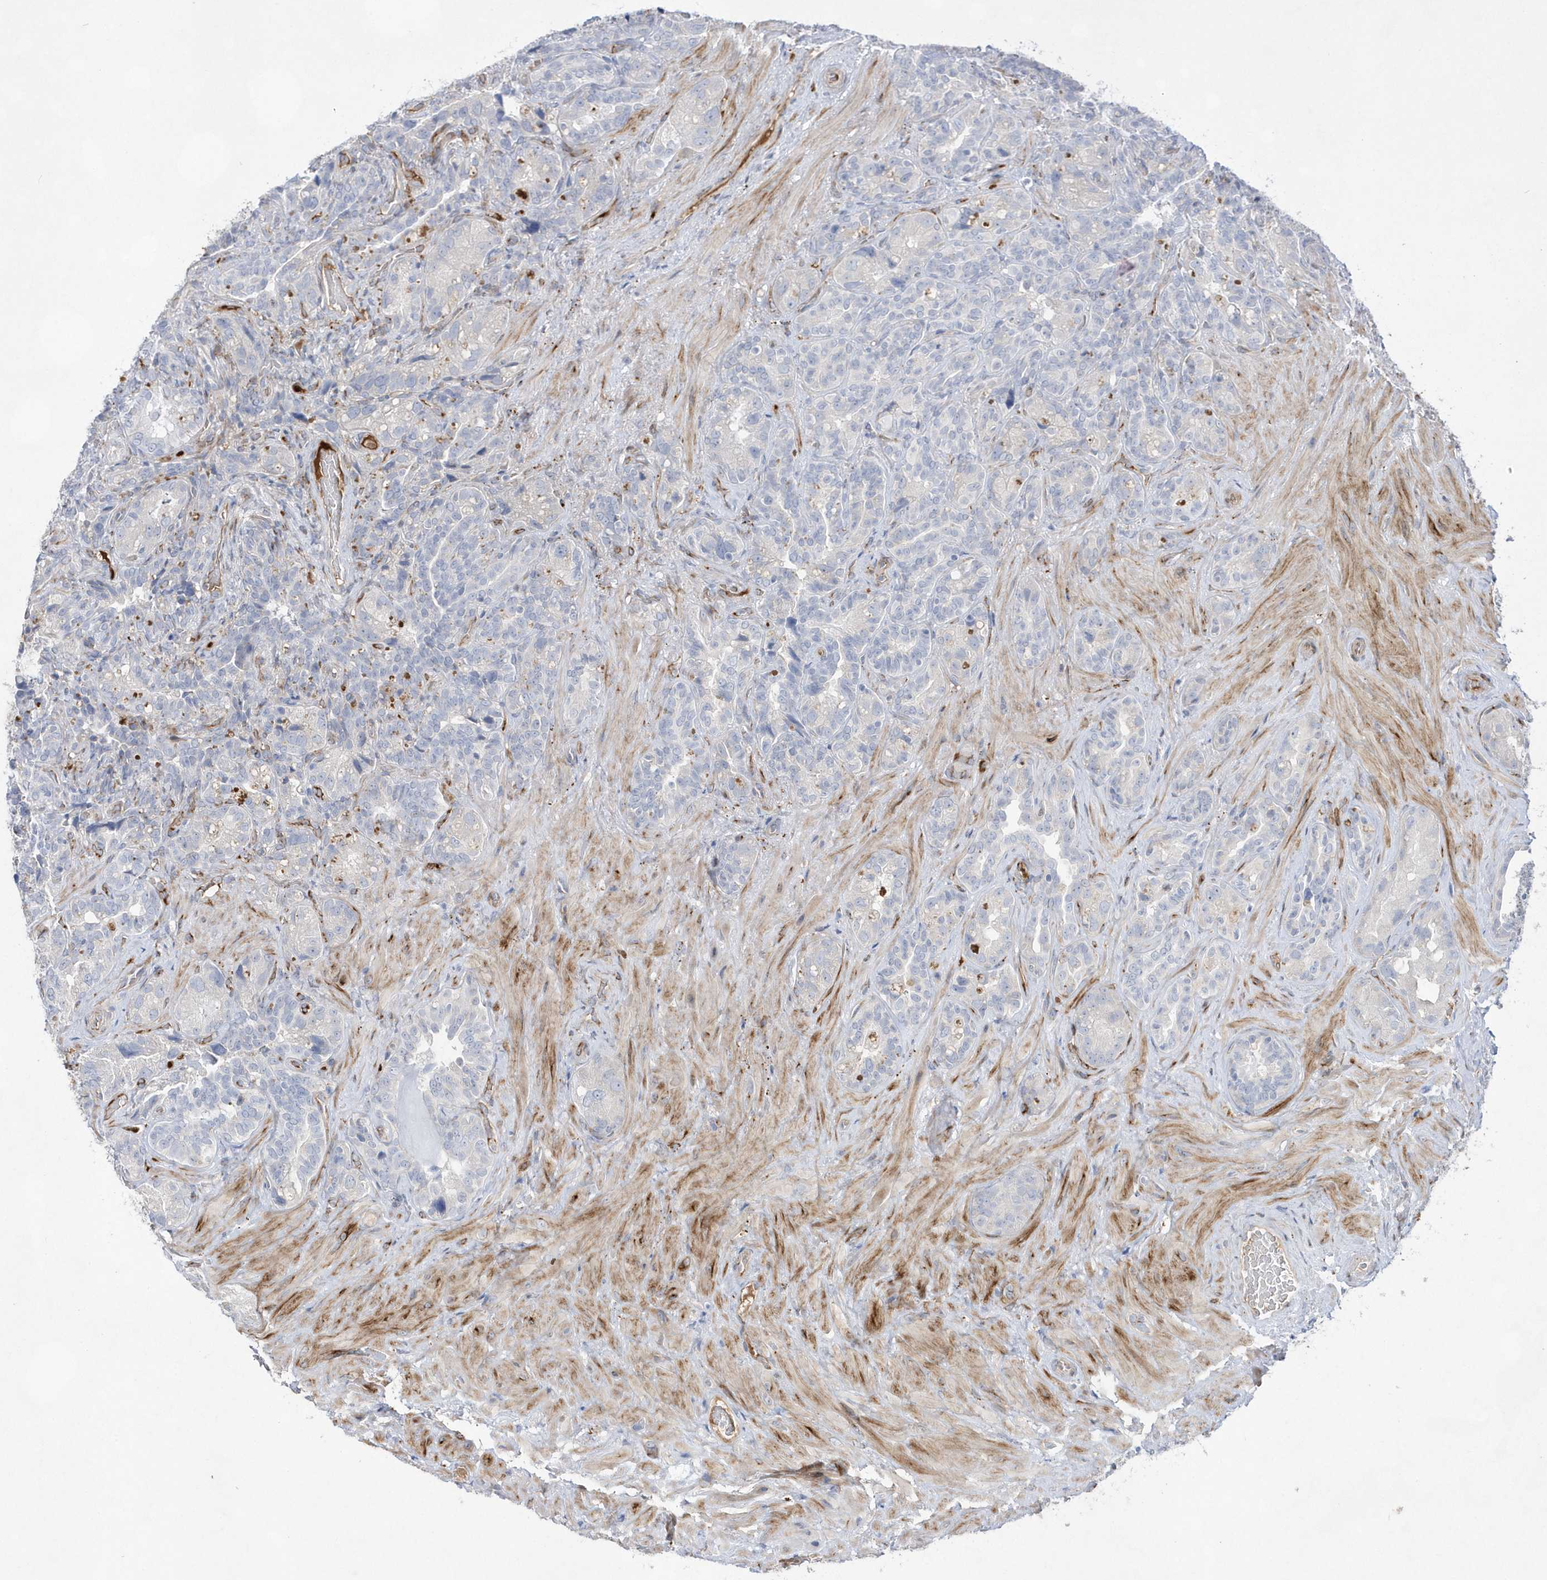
{"staining": {"intensity": "negative", "quantity": "none", "location": "none"}, "tissue": "seminal vesicle", "cell_type": "Glandular cells", "image_type": "normal", "snomed": [{"axis": "morphology", "description": "Normal tissue, NOS"}, {"axis": "topography", "description": "Seminal veicle"}, {"axis": "topography", "description": "Peripheral nerve tissue"}], "caption": "An image of seminal vesicle stained for a protein reveals no brown staining in glandular cells. (Stains: DAB (3,3'-diaminobenzidine) IHC with hematoxylin counter stain, Microscopy: brightfield microscopy at high magnification).", "gene": "TMEM132B", "patient": {"sex": "male", "age": 67}}